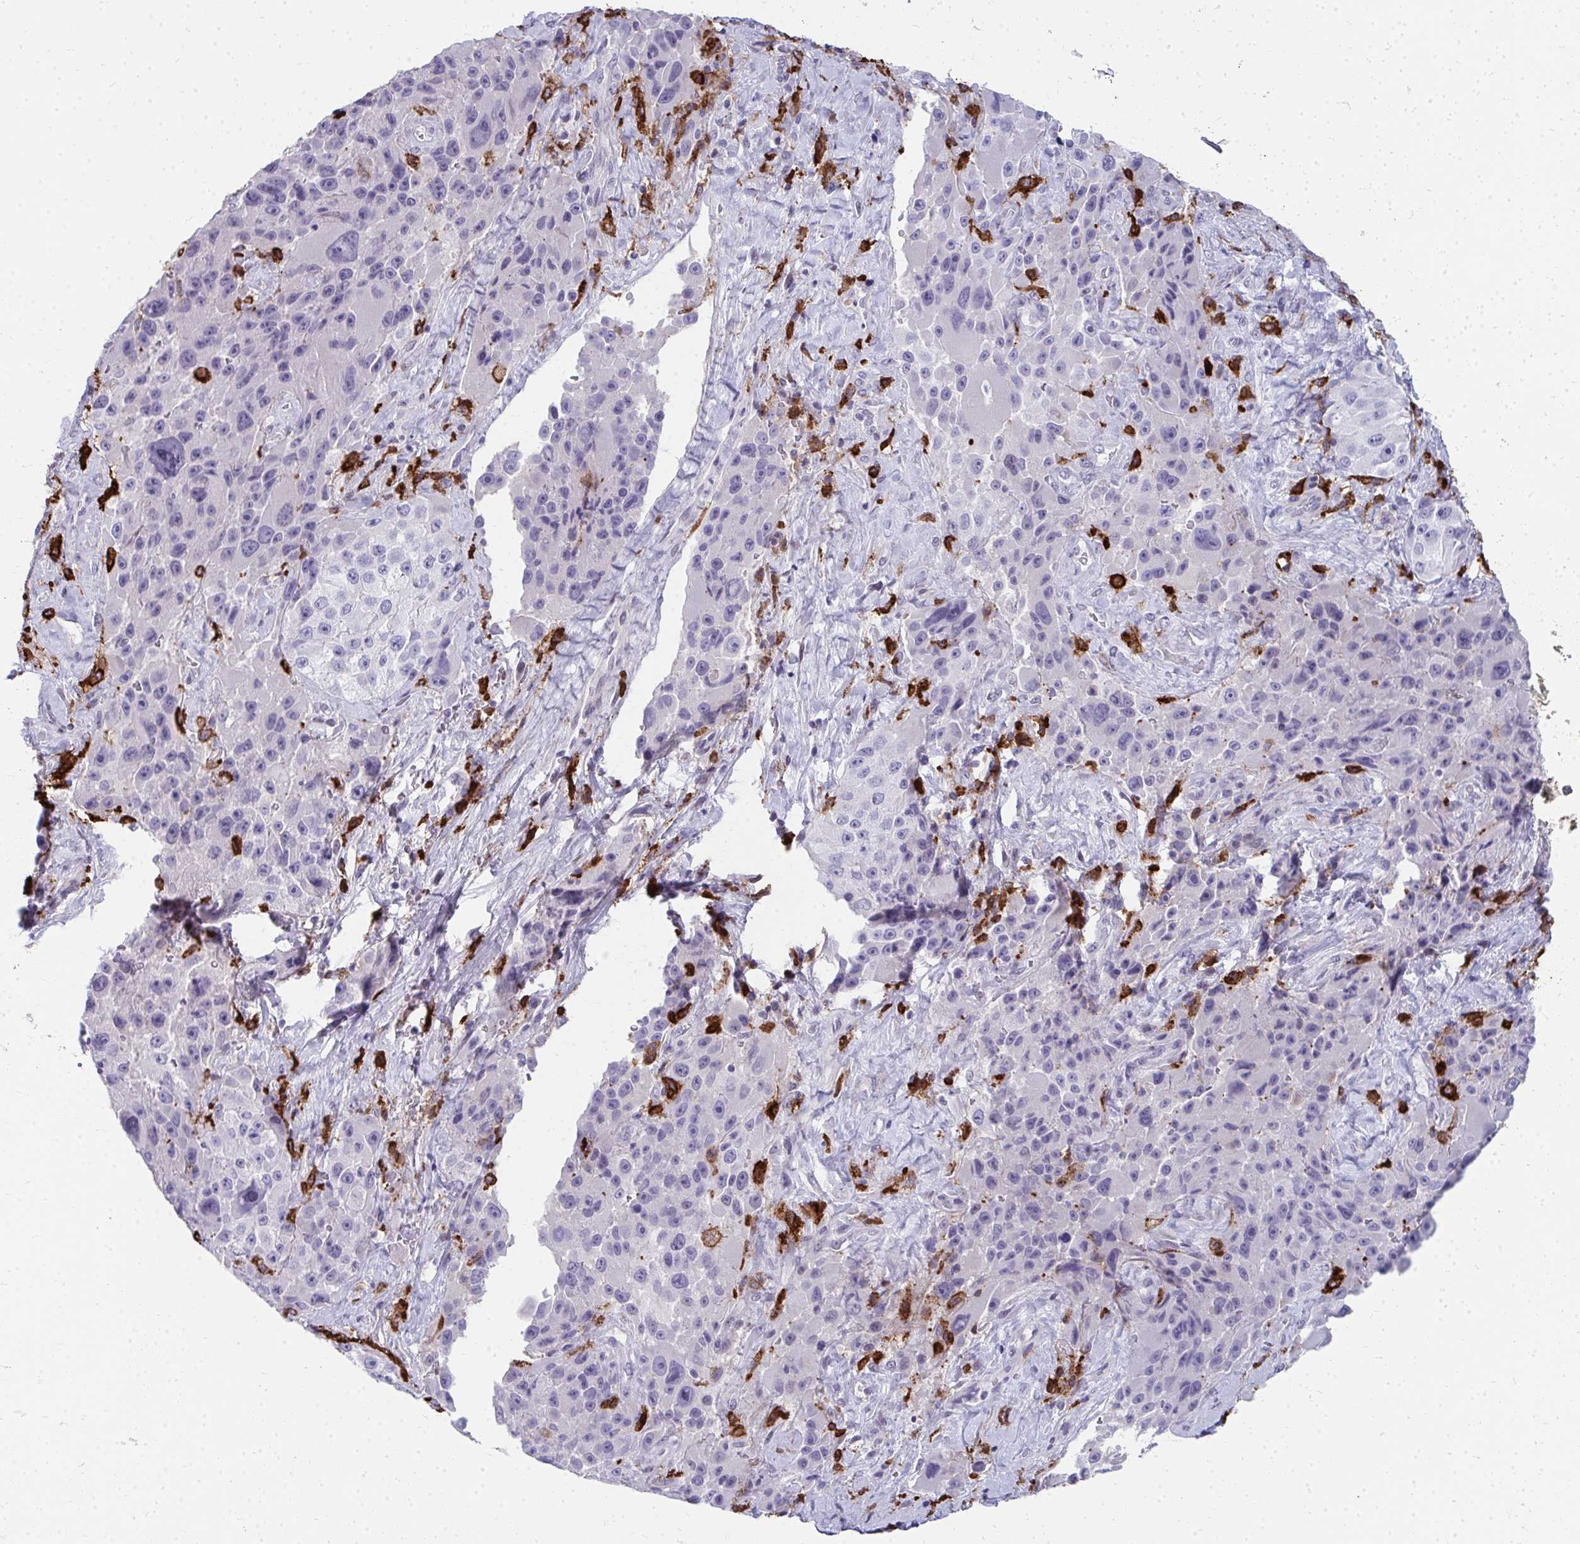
{"staining": {"intensity": "negative", "quantity": "none", "location": "none"}, "tissue": "melanoma", "cell_type": "Tumor cells", "image_type": "cancer", "snomed": [{"axis": "morphology", "description": "Malignant melanoma, Metastatic site"}, {"axis": "topography", "description": "Lymph node"}], "caption": "Malignant melanoma (metastatic site) stained for a protein using IHC shows no positivity tumor cells.", "gene": "CD163", "patient": {"sex": "male", "age": 62}}